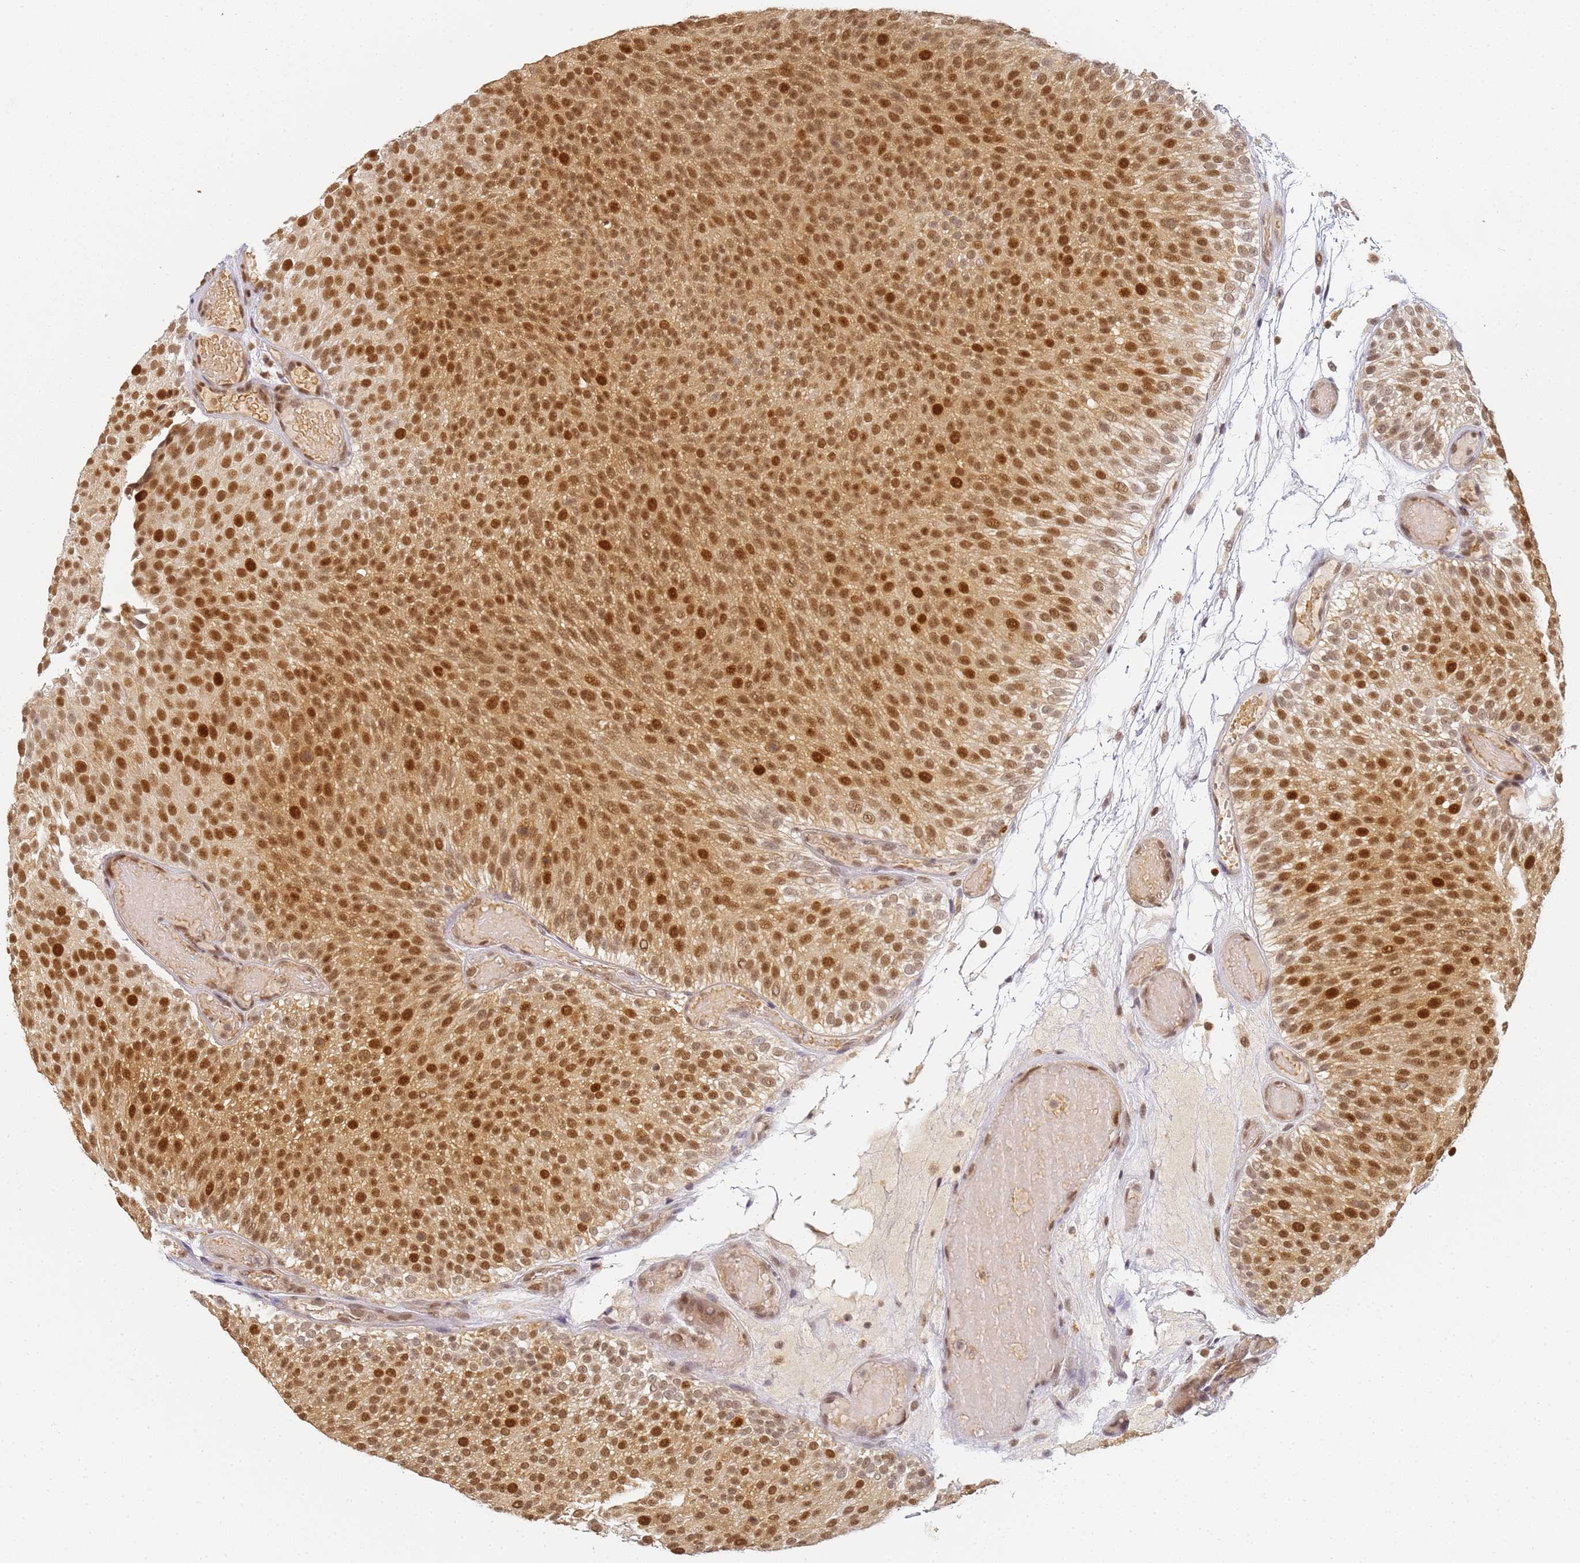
{"staining": {"intensity": "strong", "quantity": ">75%", "location": "nuclear"}, "tissue": "urothelial cancer", "cell_type": "Tumor cells", "image_type": "cancer", "snomed": [{"axis": "morphology", "description": "Urothelial carcinoma, Low grade"}, {"axis": "topography", "description": "Urinary bladder"}], "caption": "This histopathology image displays IHC staining of urothelial cancer, with high strong nuclear staining in about >75% of tumor cells.", "gene": "HMCES", "patient": {"sex": "male", "age": 78}}